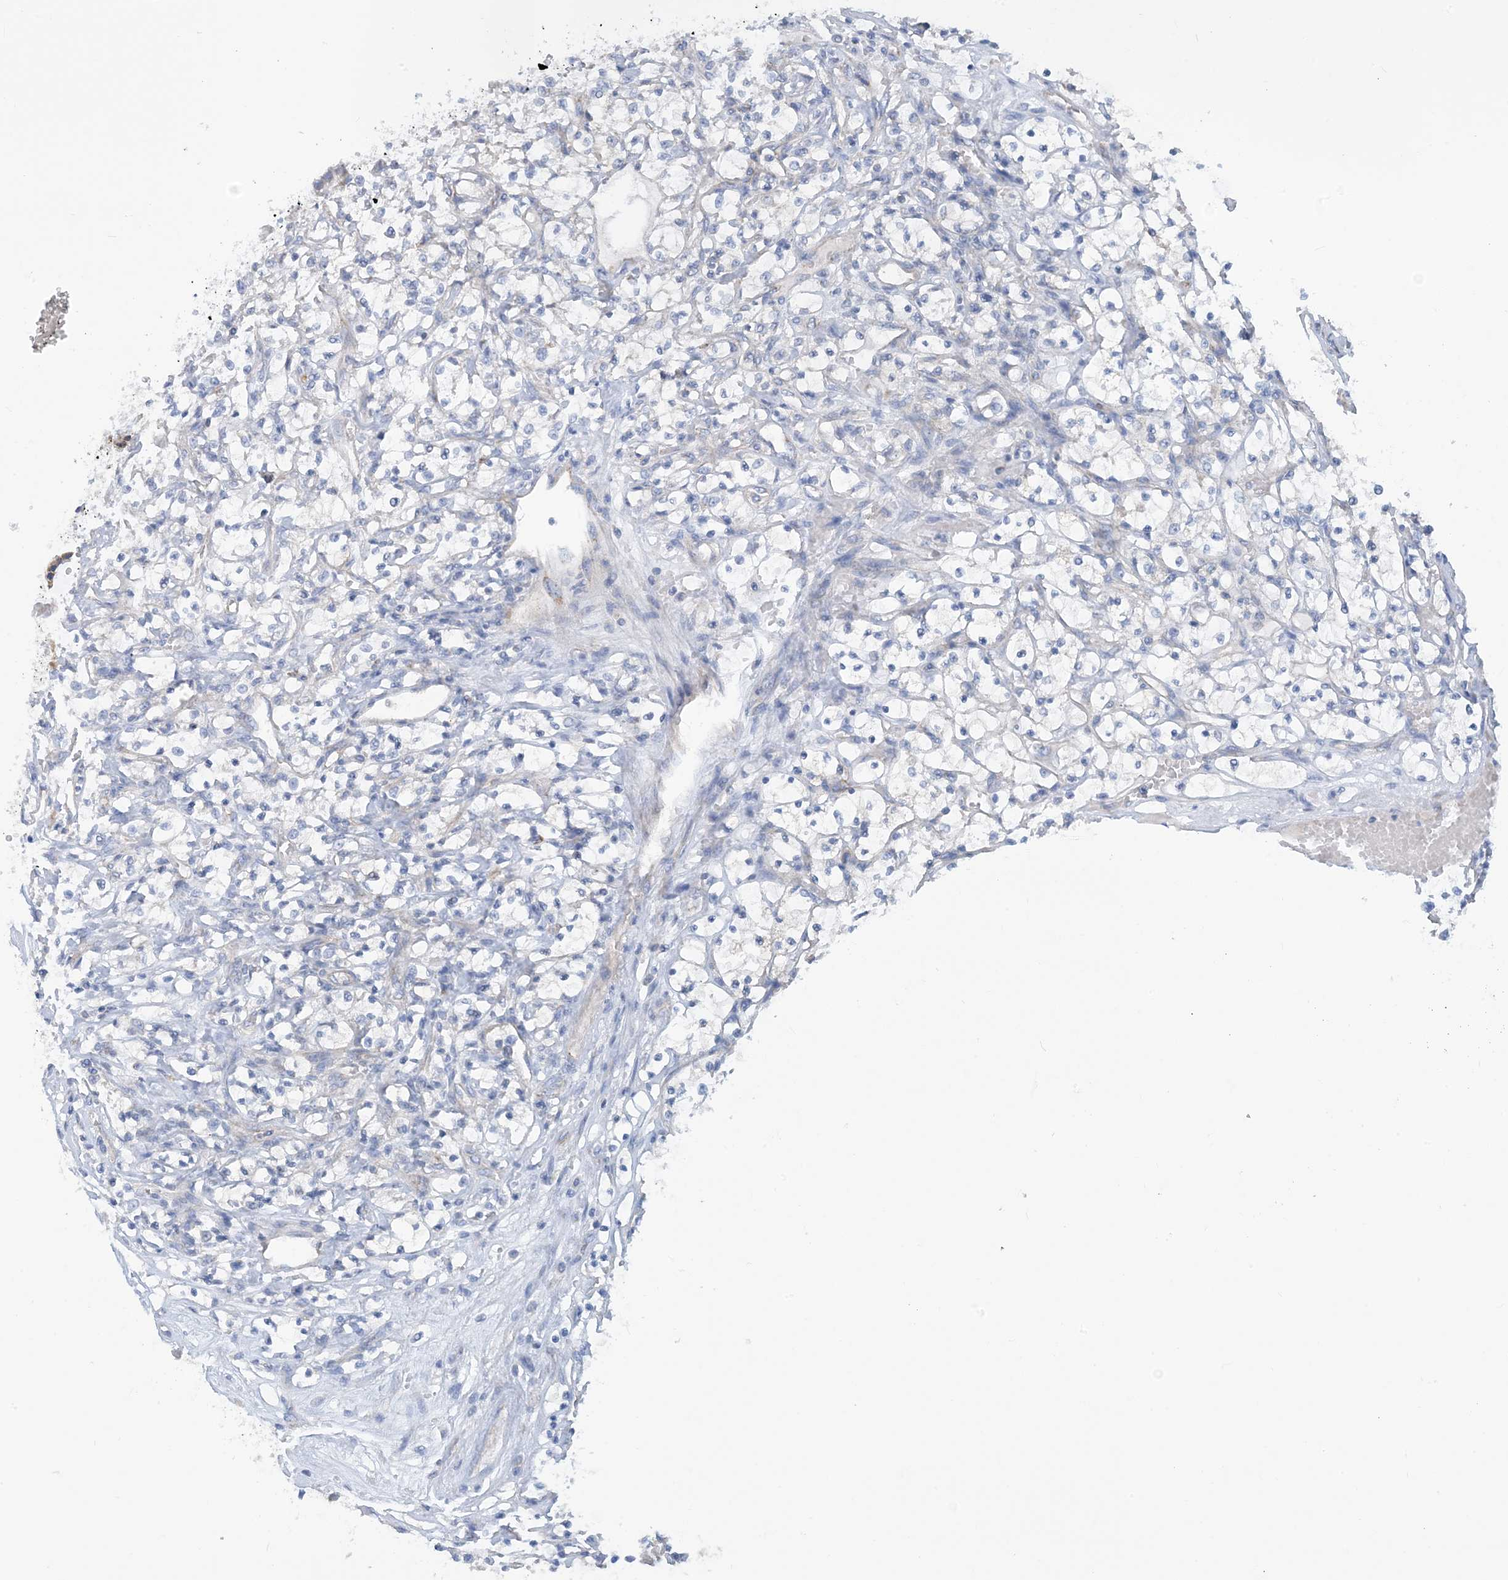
{"staining": {"intensity": "negative", "quantity": "none", "location": "none"}, "tissue": "renal cancer", "cell_type": "Tumor cells", "image_type": "cancer", "snomed": [{"axis": "morphology", "description": "Adenocarcinoma, NOS"}, {"axis": "topography", "description": "Kidney"}], "caption": "IHC micrograph of human renal cancer stained for a protein (brown), which reveals no staining in tumor cells.", "gene": "PHOSPHO2", "patient": {"sex": "female", "age": 69}}